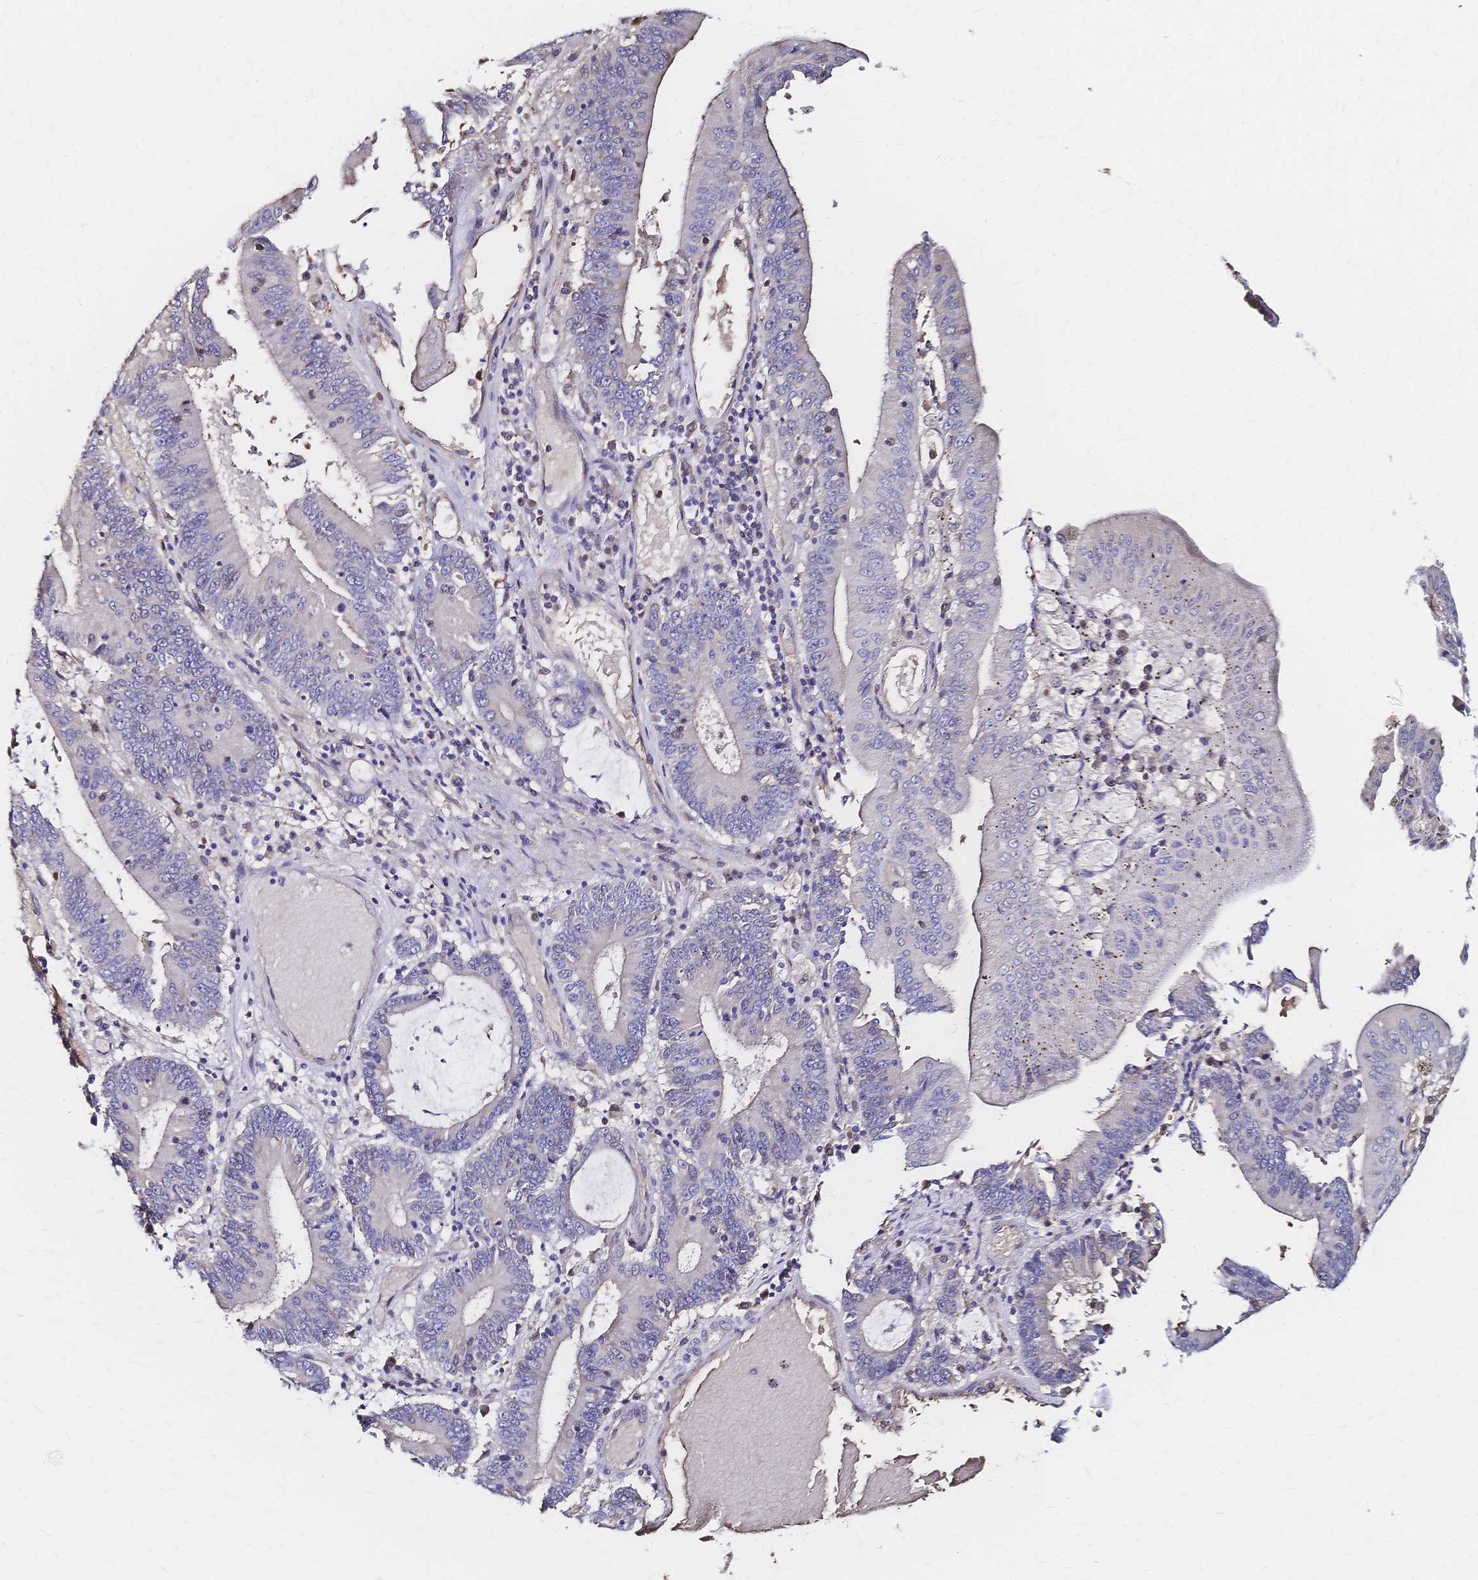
{"staining": {"intensity": "negative", "quantity": "none", "location": "none"}, "tissue": "stomach cancer", "cell_type": "Tumor cells", "image_type": "cancer", "snomed": [{"axis": "morphology", "description": "Adenocarcinoma, NOS"}, {"axis": "topography", "description": "Stomach, upper"}], "caption": "Histopathology image shows no significant protein positivity in tumor cells of stomach cancer.", "gene": "SLC5A1", "patient": {"sex": "male", "age": 68}}